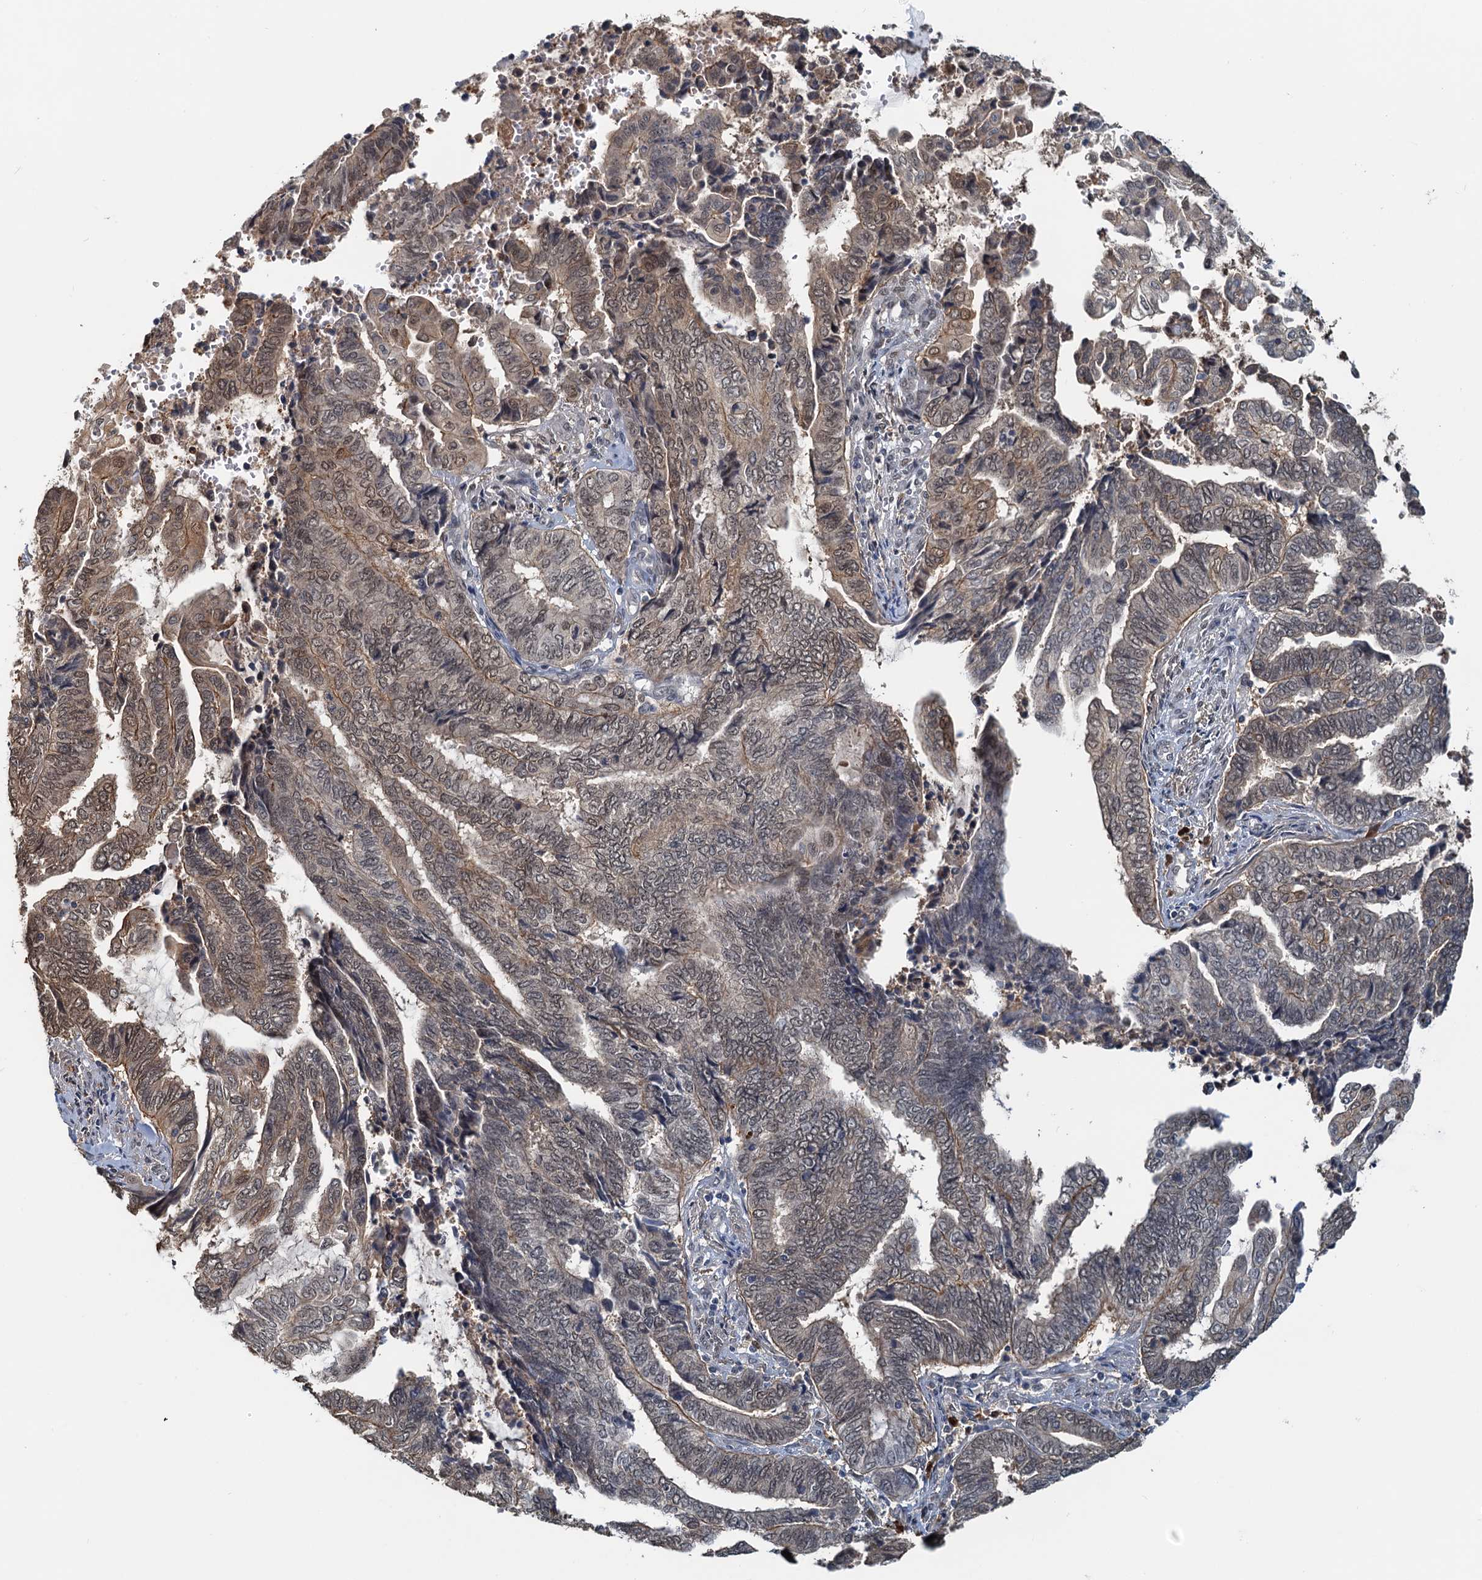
{"staining": {"intensity": "weak", "quantity": "25%-75%", "location": "cytoplasmic/membranous,nuclear"}, "tissue": "endometrial cancer", "cell_type": "Tumor cells", "image_type": "cancer", "snomed": [{"axis": "morphology", "description": "Adenocarcinoma, NOS"}, {"axis": "topography", "description": "Uterus"}, {"axis": "topography", "description": "Endometrium"}], "caption": "Endometrial cancer (adenocarcinoma) stained for a protein shows weak cytoplasmic/membranous and nuclear positivity in tumor cells.", "gene": "SPINDOC", "patient": {"sex": "female", "age": 70}}